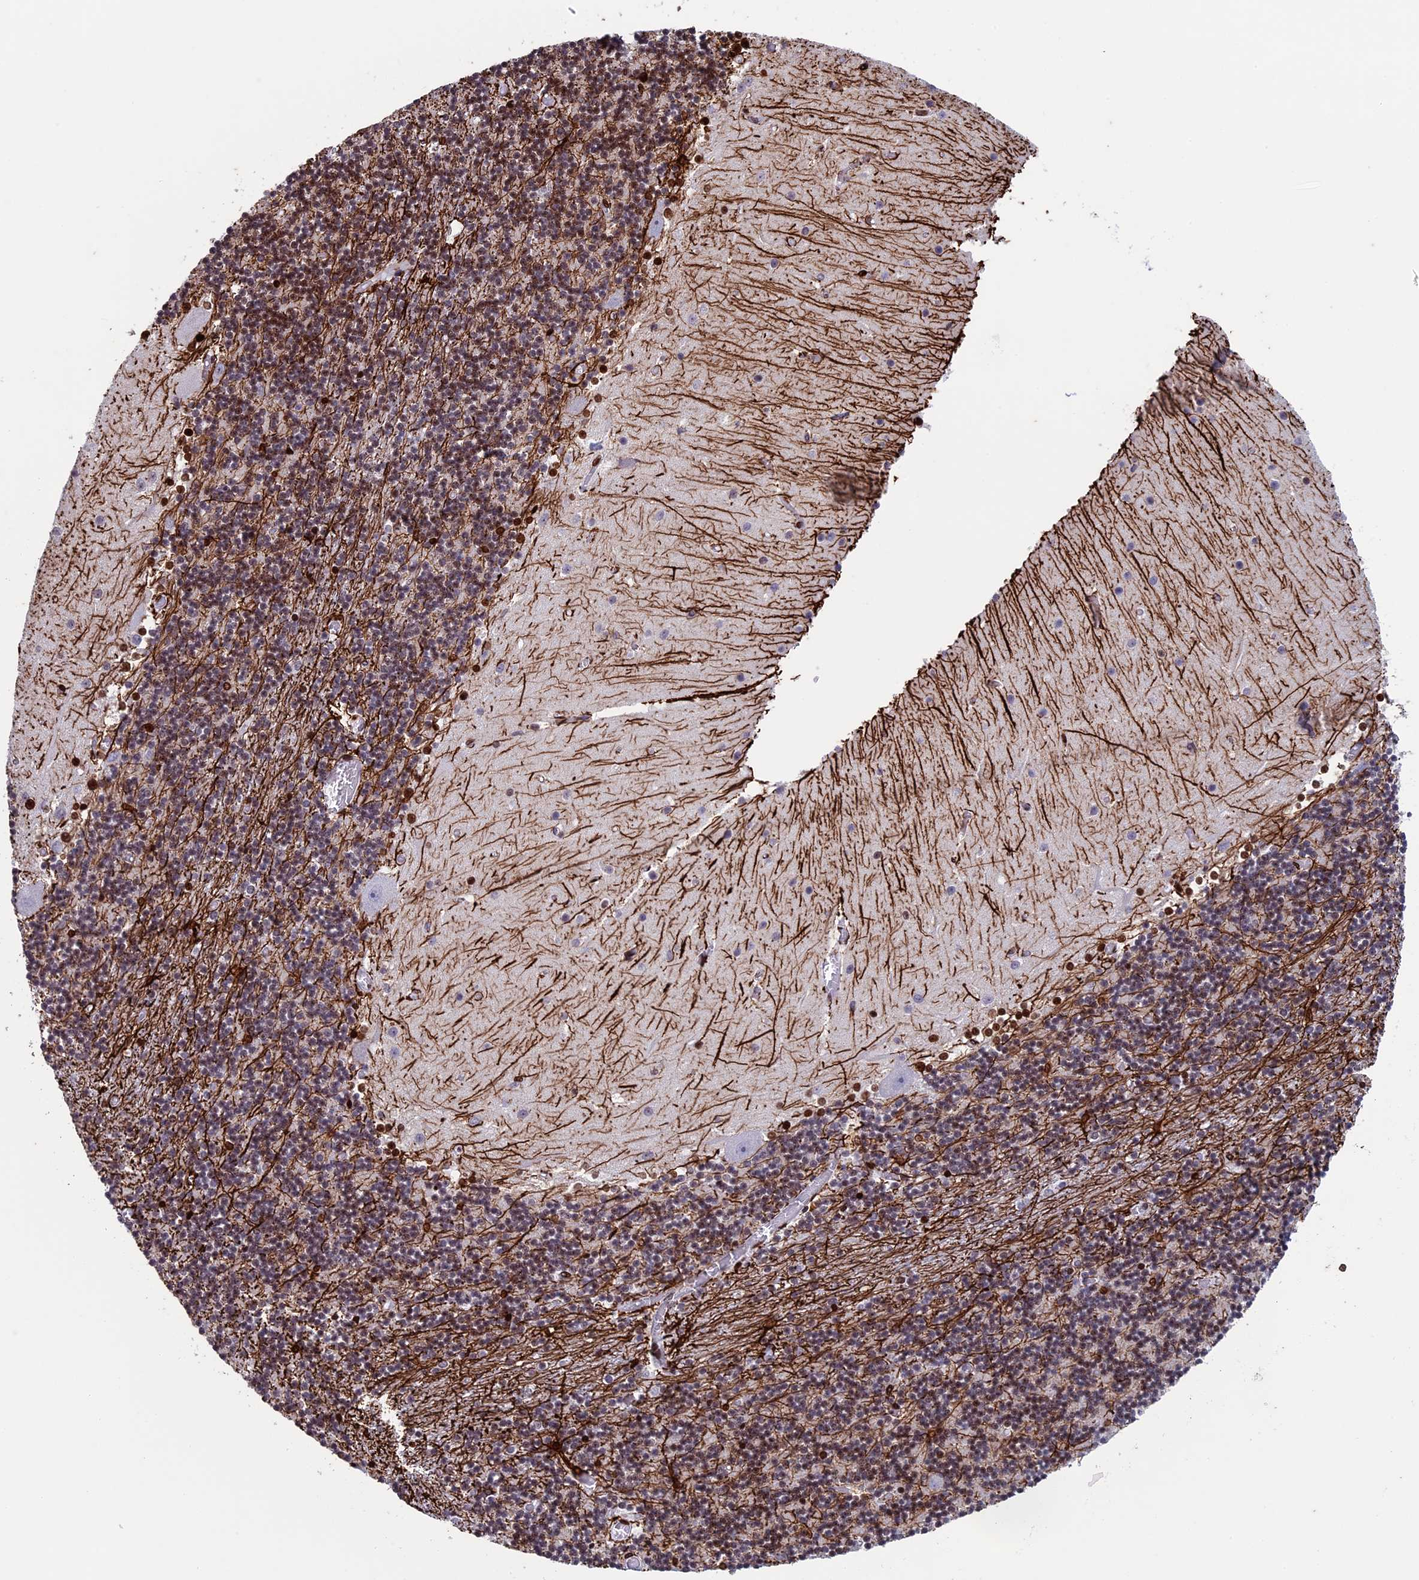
{"staining": {"intensity": "moderate", "quantity": "25%-75%", "location": "nuclear"}, "tissue": "cerebellum", "cell_type": "Cells in granular layer", "image_type": "normal", "snomed": [{"axis": "morphology", "description": "Normal tissue, NOS"}, {"axis": "topography", "description": "Cerebellum"}], "caption": "Protein expression analysis of unremarkable cerebellum exhibits moderate nuclear staining in about 25%-75% of cells in granular layer. Using DAB (3,3'-diaminobenzidine) (brown) and hematoxylin (blue) stains, captured at high magnification using brightfield microscopy.", "gene": "BTBD3", "patient": {"sex": "female", "age": 28}}